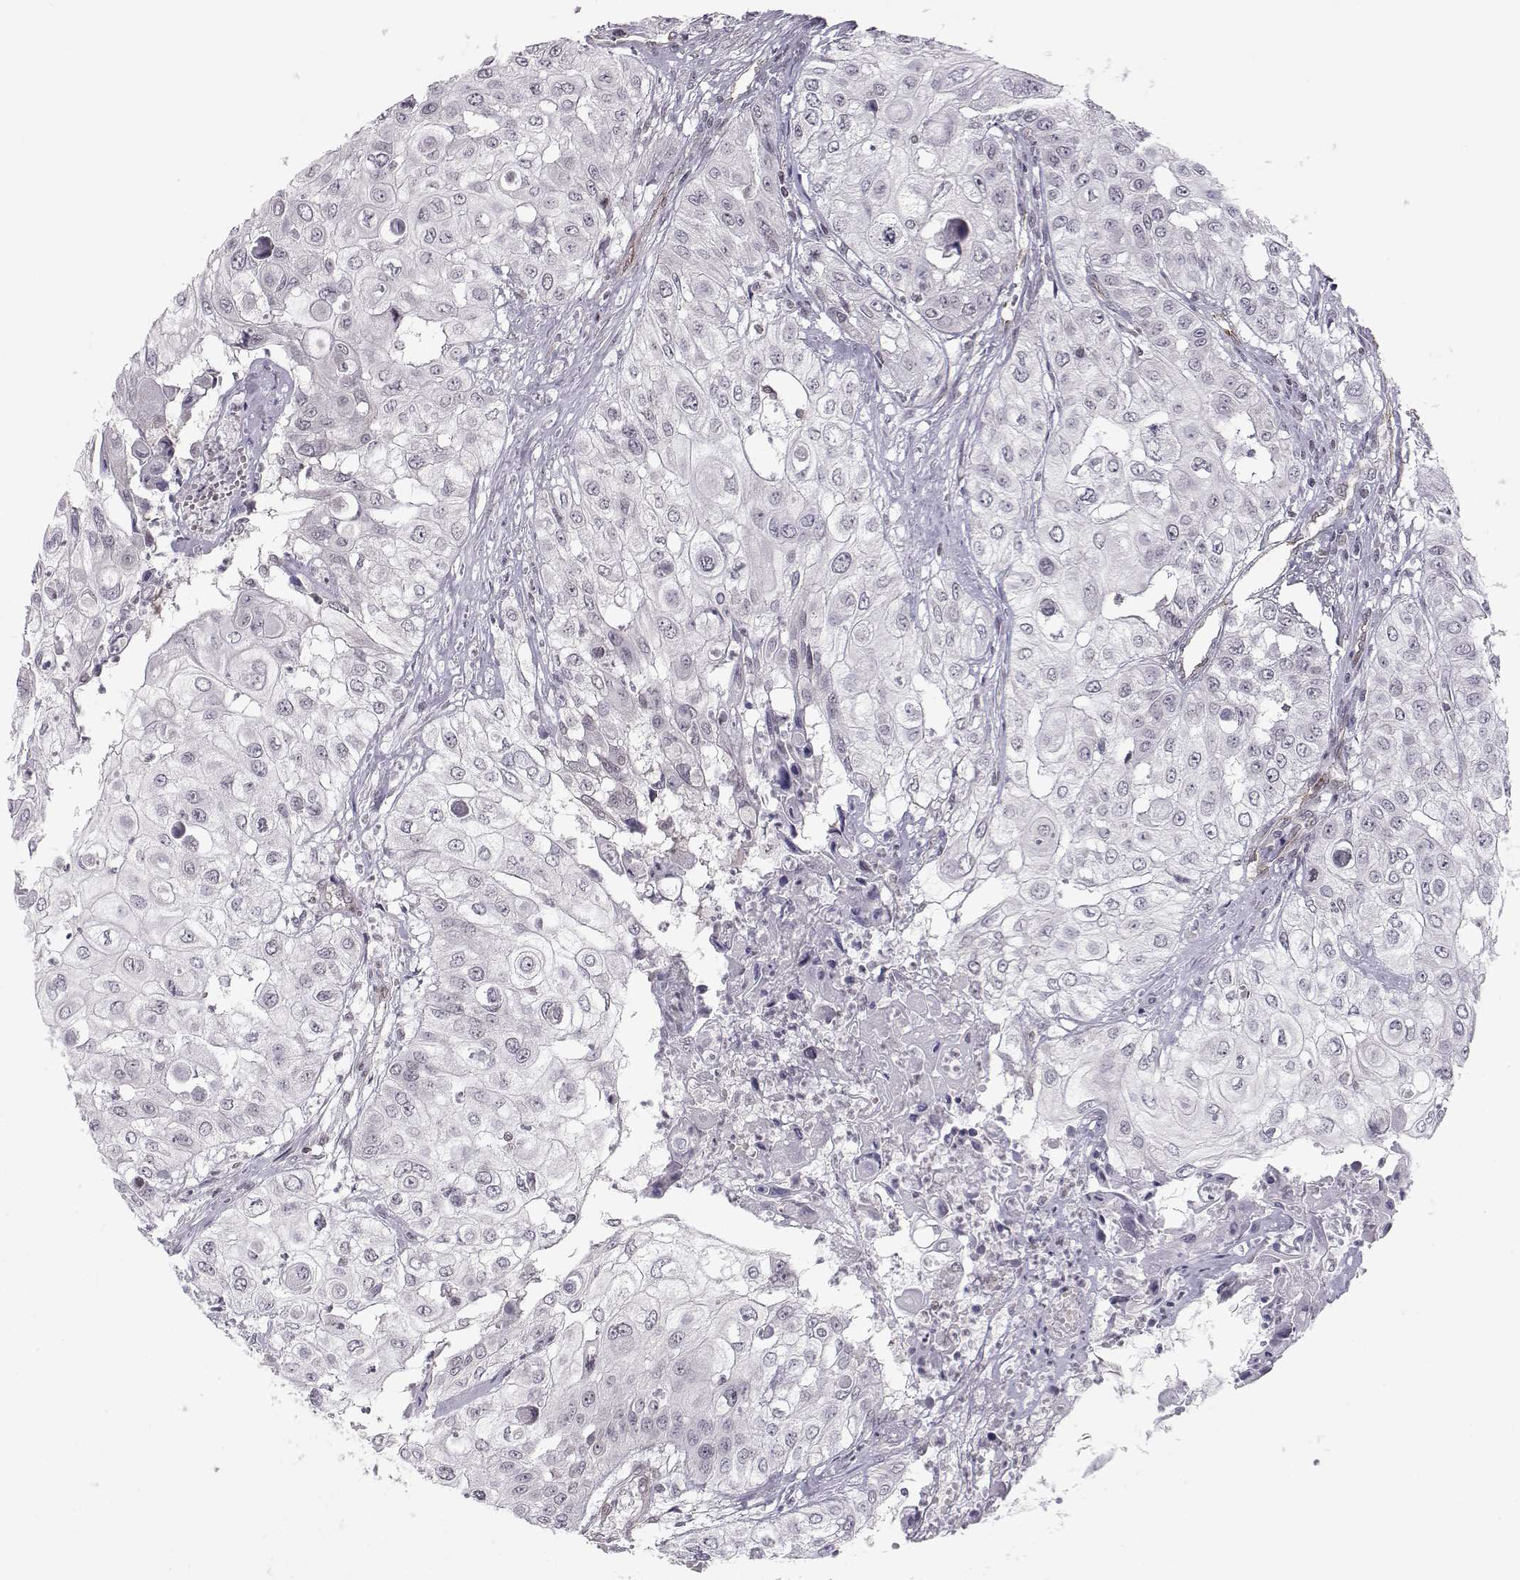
{"staining": {"intensity": "negative", "quantity": "none", "location": "none"}, "tissue": "urothelial cancer", "cell_type": "Tumor cells", "image_type": "cancer", "snomed": [{"axis": "morphology", "description": "Urothelial carcinoma, High grade"}, {"axis": "topography", "description": "Urinary bladder"}], "caption": "Immunohistochemistry (IHC) micrograph of urothelial cancer stained for a protein (brown), which exhibits no positivity in tumor cells. (DAB (3,3'-diaminobenzidine) immunohistochemistry, high magnification).", "gene": "KIF13B", "patient": {"sex": "female", "age": 79}}